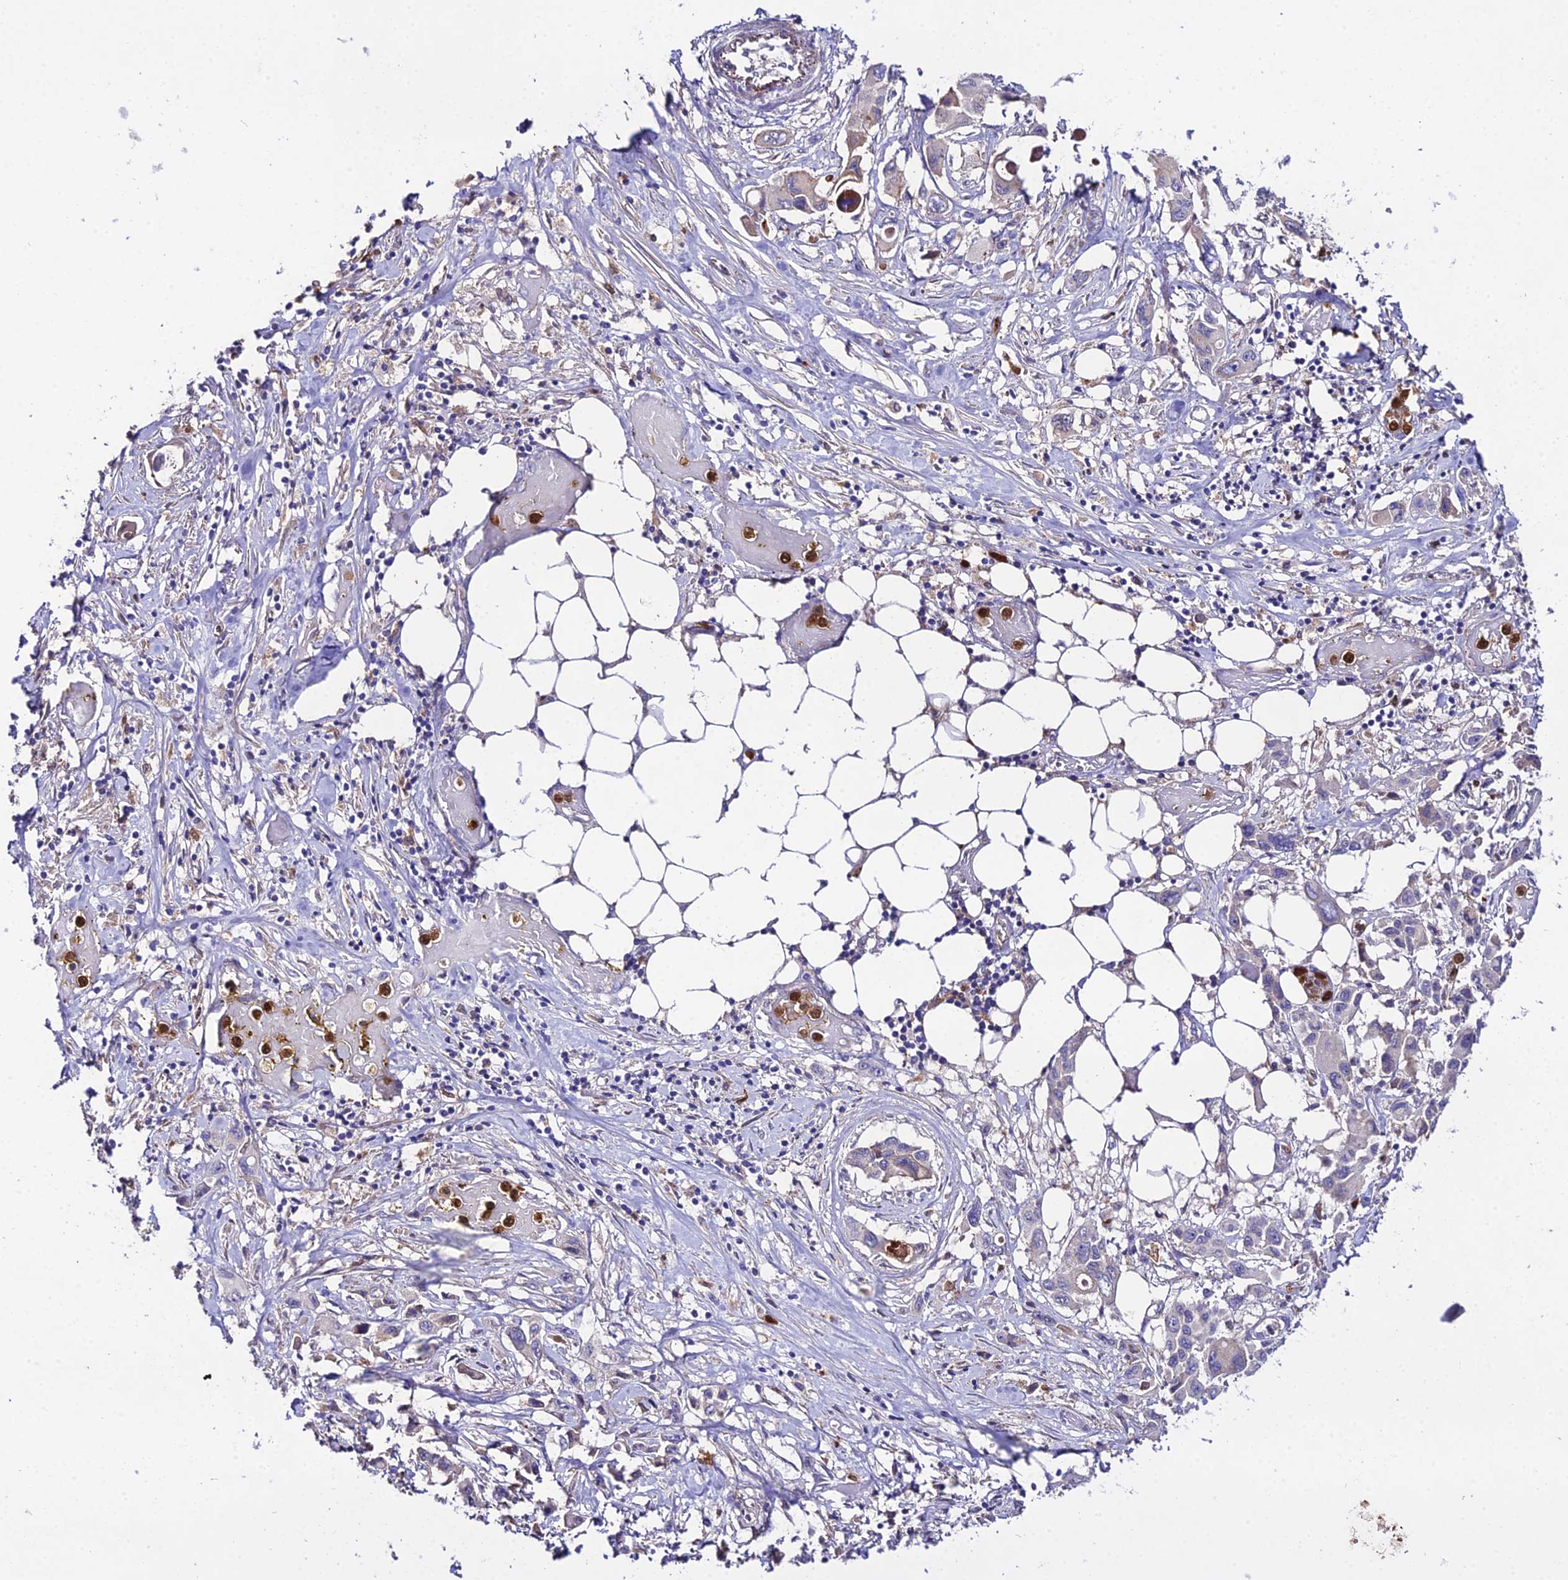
{"staining": {"intensity": "negative", "quantity": "none", "location": "none"}, "tissue": "pancreatic cancer", "cell_type": "Tumor cells", "image_type": "cancer", "snomed": [{"axis": "morphology", "description": "Adenocarcinoma, NOS"}, {"axis": "topography", "description": "Pancreas"}], "caption": "Immunohistochemistry (IHC) of human pancreatic adenocarcinoma reveals no expression in tumor cells.", "gene": "EID2", "patient": {"sex": "male", "age": 92}}